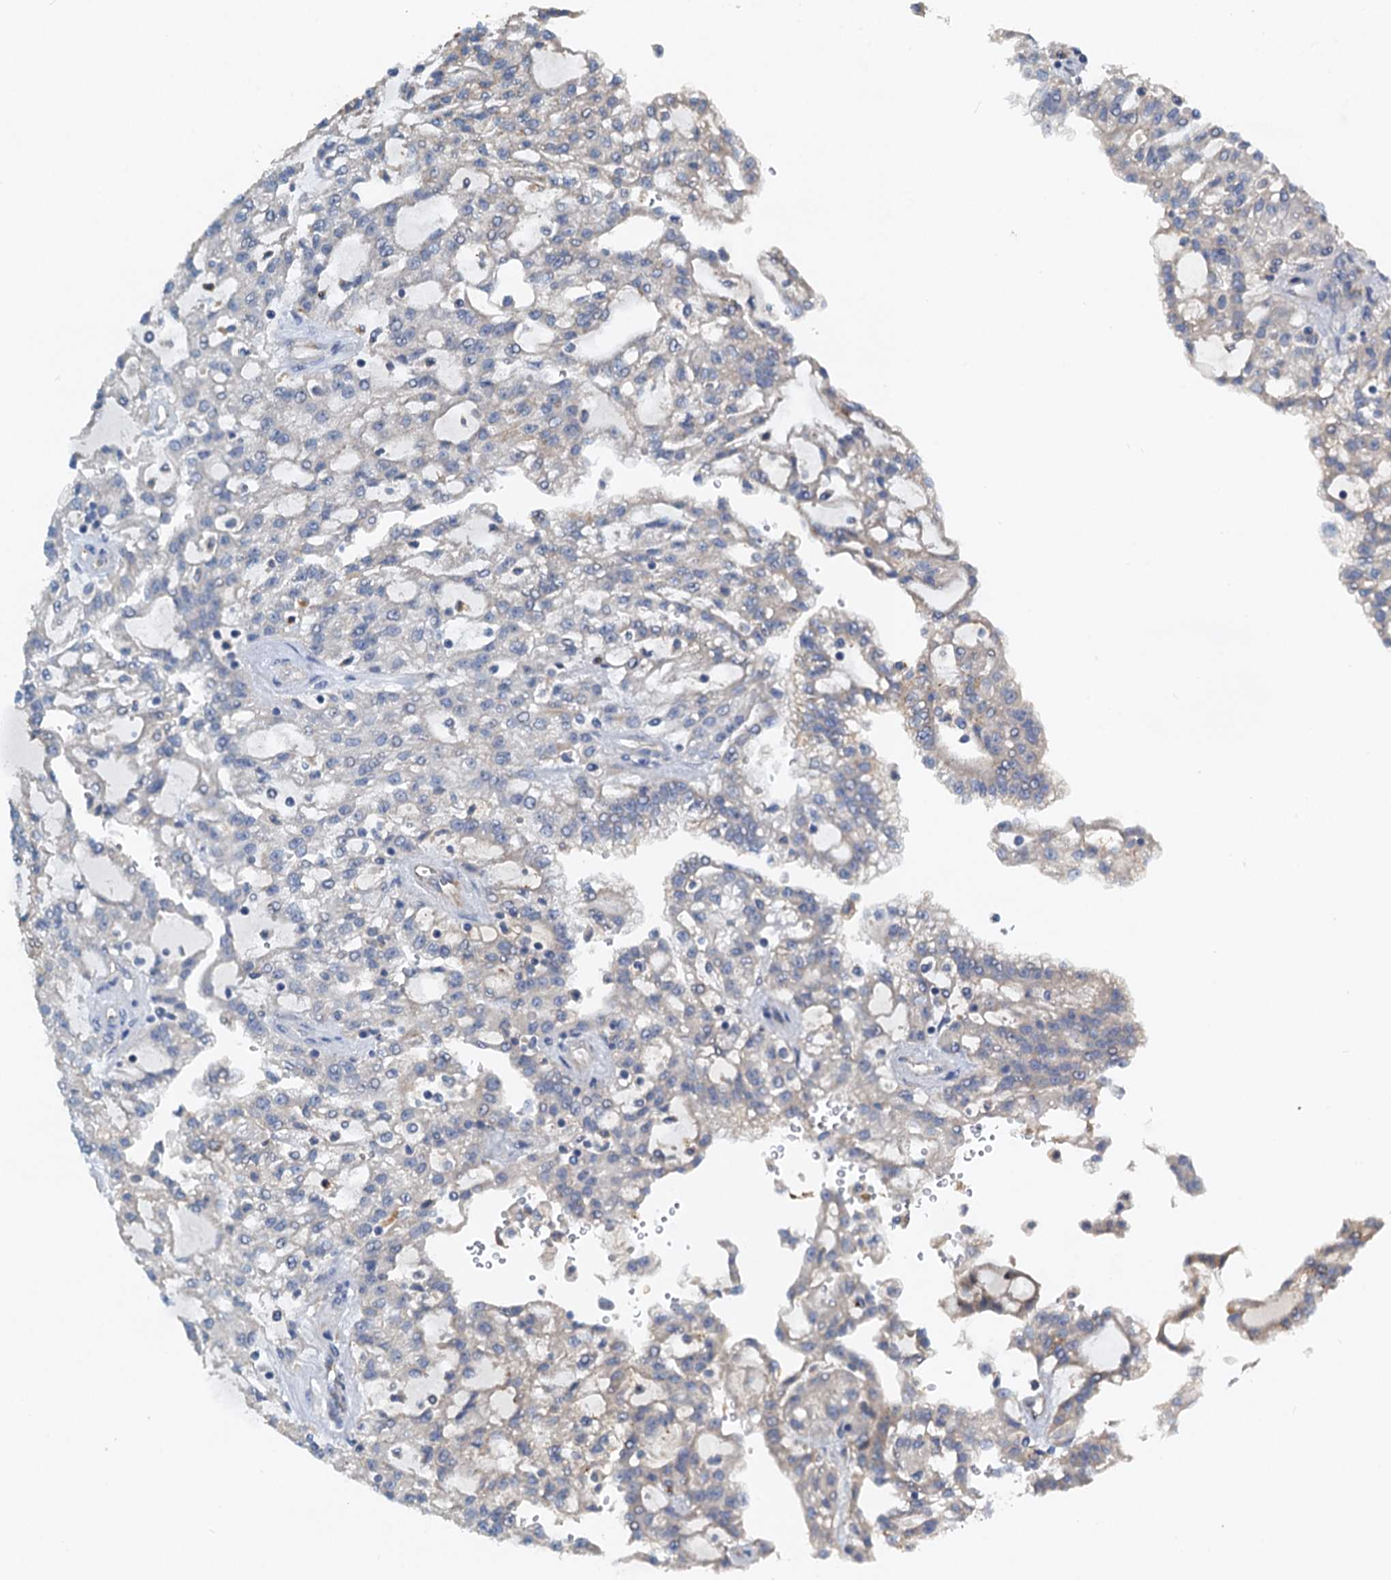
{"staining": {"intensity": "negative", "quantity": "none", "location": "none"}, "tissue": "renal cancer", "cell_type": "Tumor cells", "image_type": "cancer", "snomed": [{"axis": "morphology", "description": "Adenocarcinoma, NOS"}, {"axis": "topography", "description": "Kidney"}], "caption": "Immunohistochemical staining of human renal cancer (adenocarcinoma) demonstrates no significant expression in tumor cells. The staining was performed using DAB to visualize the protein expression in brown, while the nuclei were stained in blue with hematoxylin (Magnification: 20x).", "gene": "ZNF606", "patient": {"sex": "male", "age": 63}}